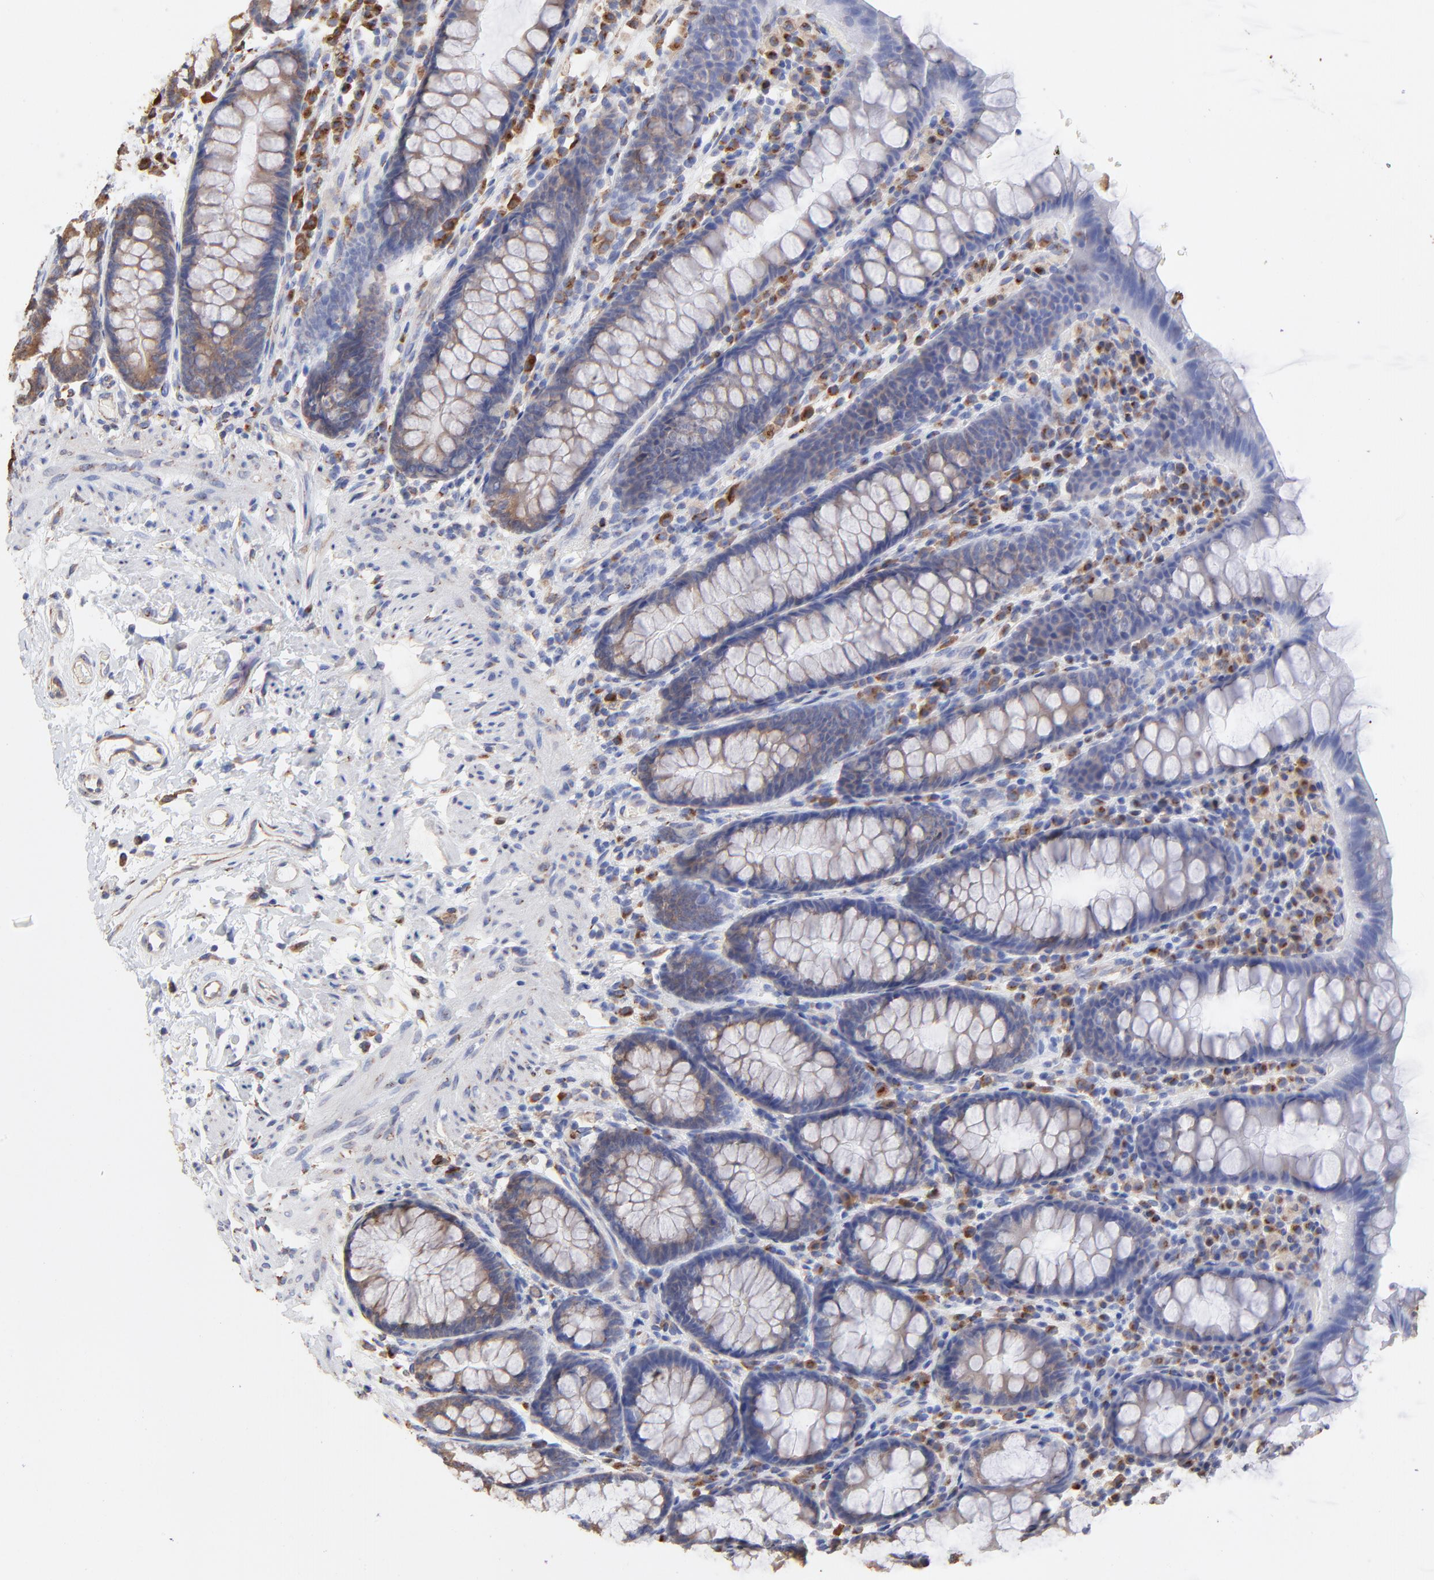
{"staining": {"intensity": "weak", "quantity": "25%-75%", "location": "cytoplasmic/membranous"}, "tissue": "rectum", "cell_type": "Glandular cells", "image_type": "normal", "snomed": [{"axis": "morphology", "description": "Normal tissue, NOS"}, {"axis": "topography", "description": "Rectum"}], "caption": "Human rectum stained for a protein (brown) displays weak cytoplasmic/membranous positive expression in about 25%-75% of glandular cells.", "gene": "LMAN1", "patient": {"sex": "male", "age": 92}}